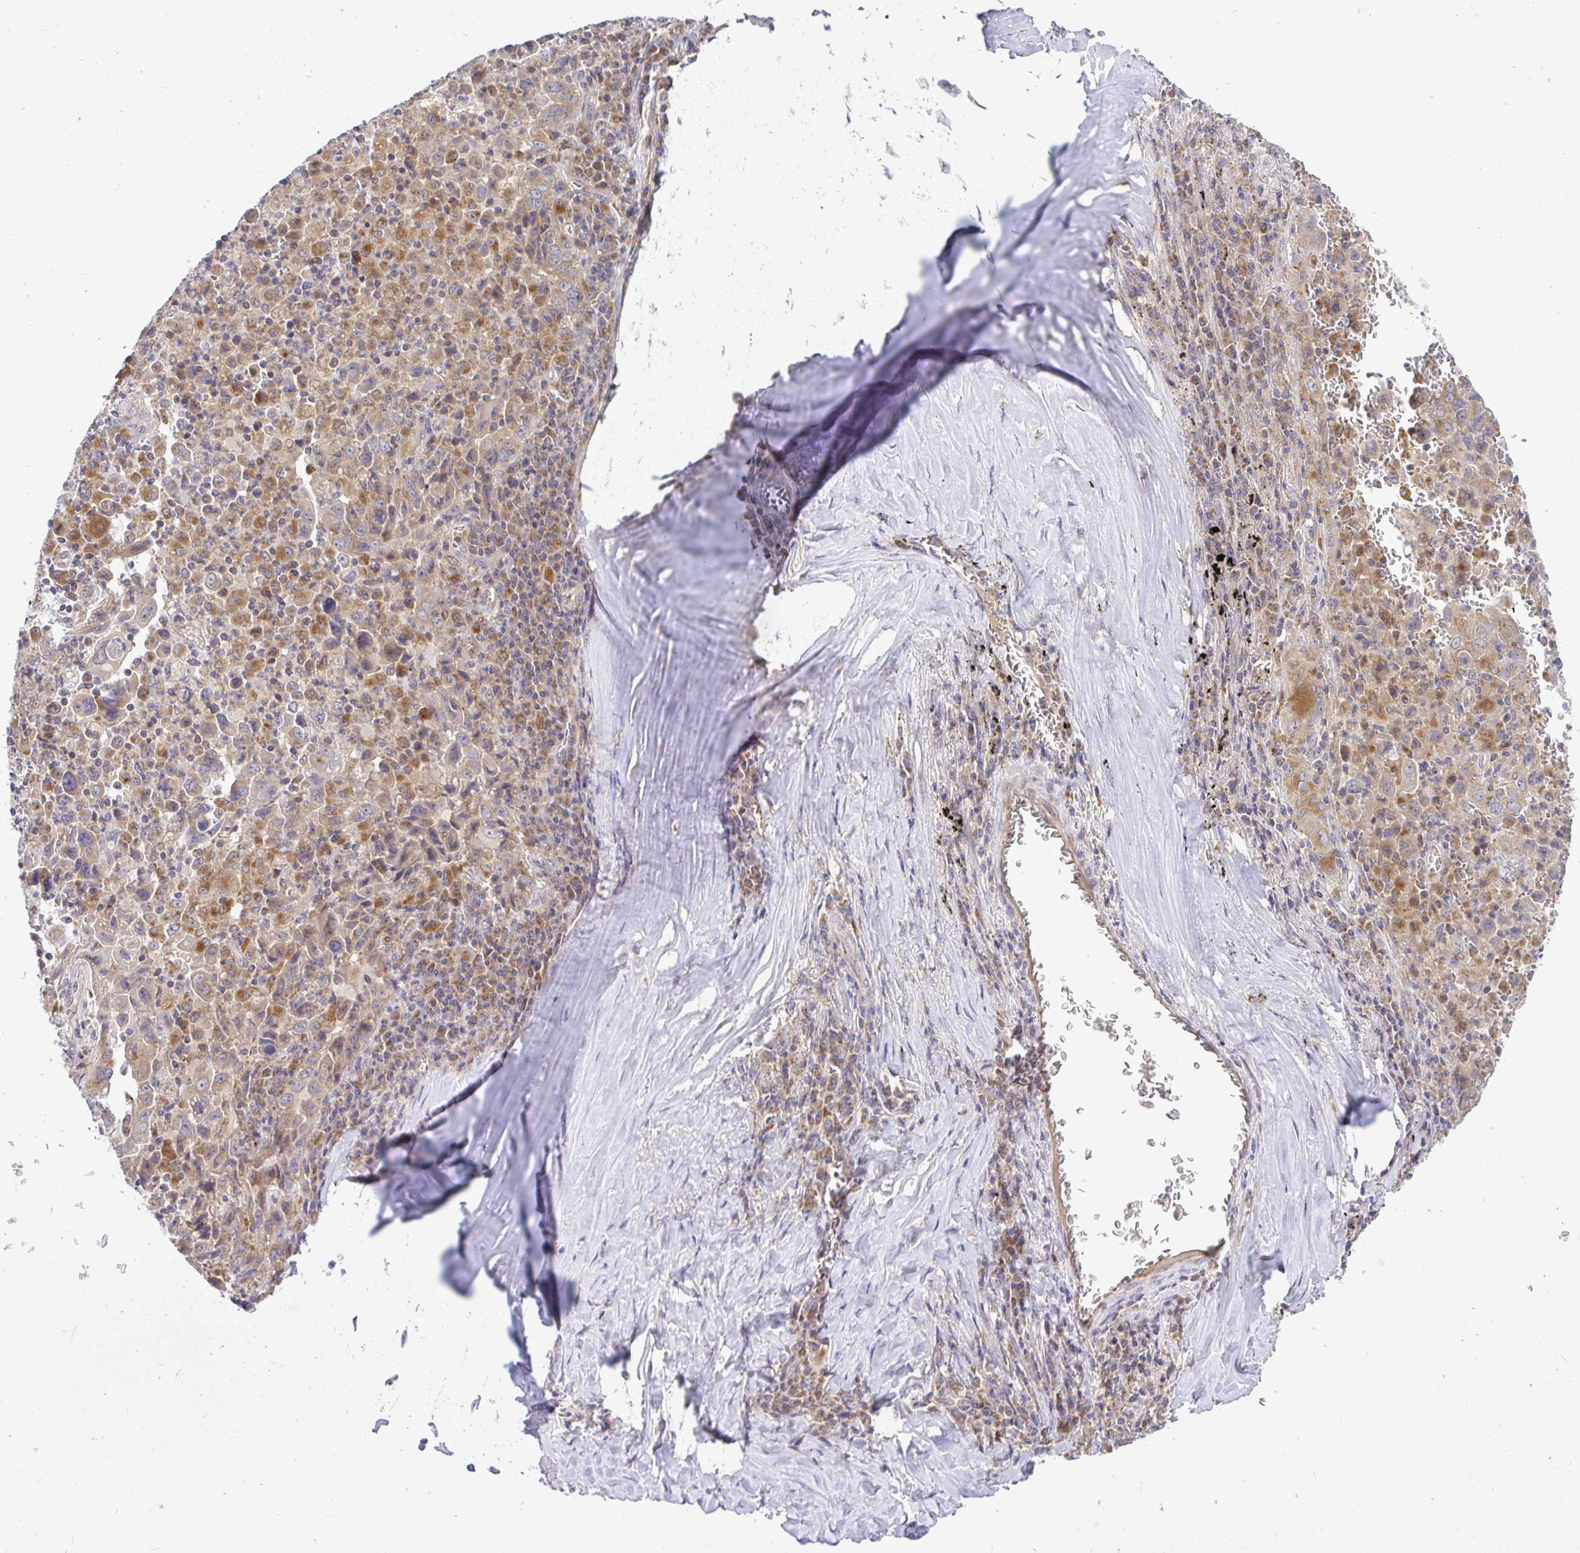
{"staining": {"intensity": "moderate", "quantity": ">75%", "location": "cytoplasmic/membranous"}, "tissue": "lung cancer", "cell_type": "Tumor cells", "image_type": "cancer", "snomed": [{"axis": "morphology", "description": "Adenocarcinoma, NOS"}, {"axis": "topography", "description": "Lung"}], "caption": "Immunohistochemical staining of human lung cancer reveals medium levels of moderate cytoplasmic/membranous staining in about >75% of tumor cells. The protein is shown in brown color, while the nuclei are stained blue.", "gene": "VTI1B", "patient": {"sex": "male", "age": 67}}